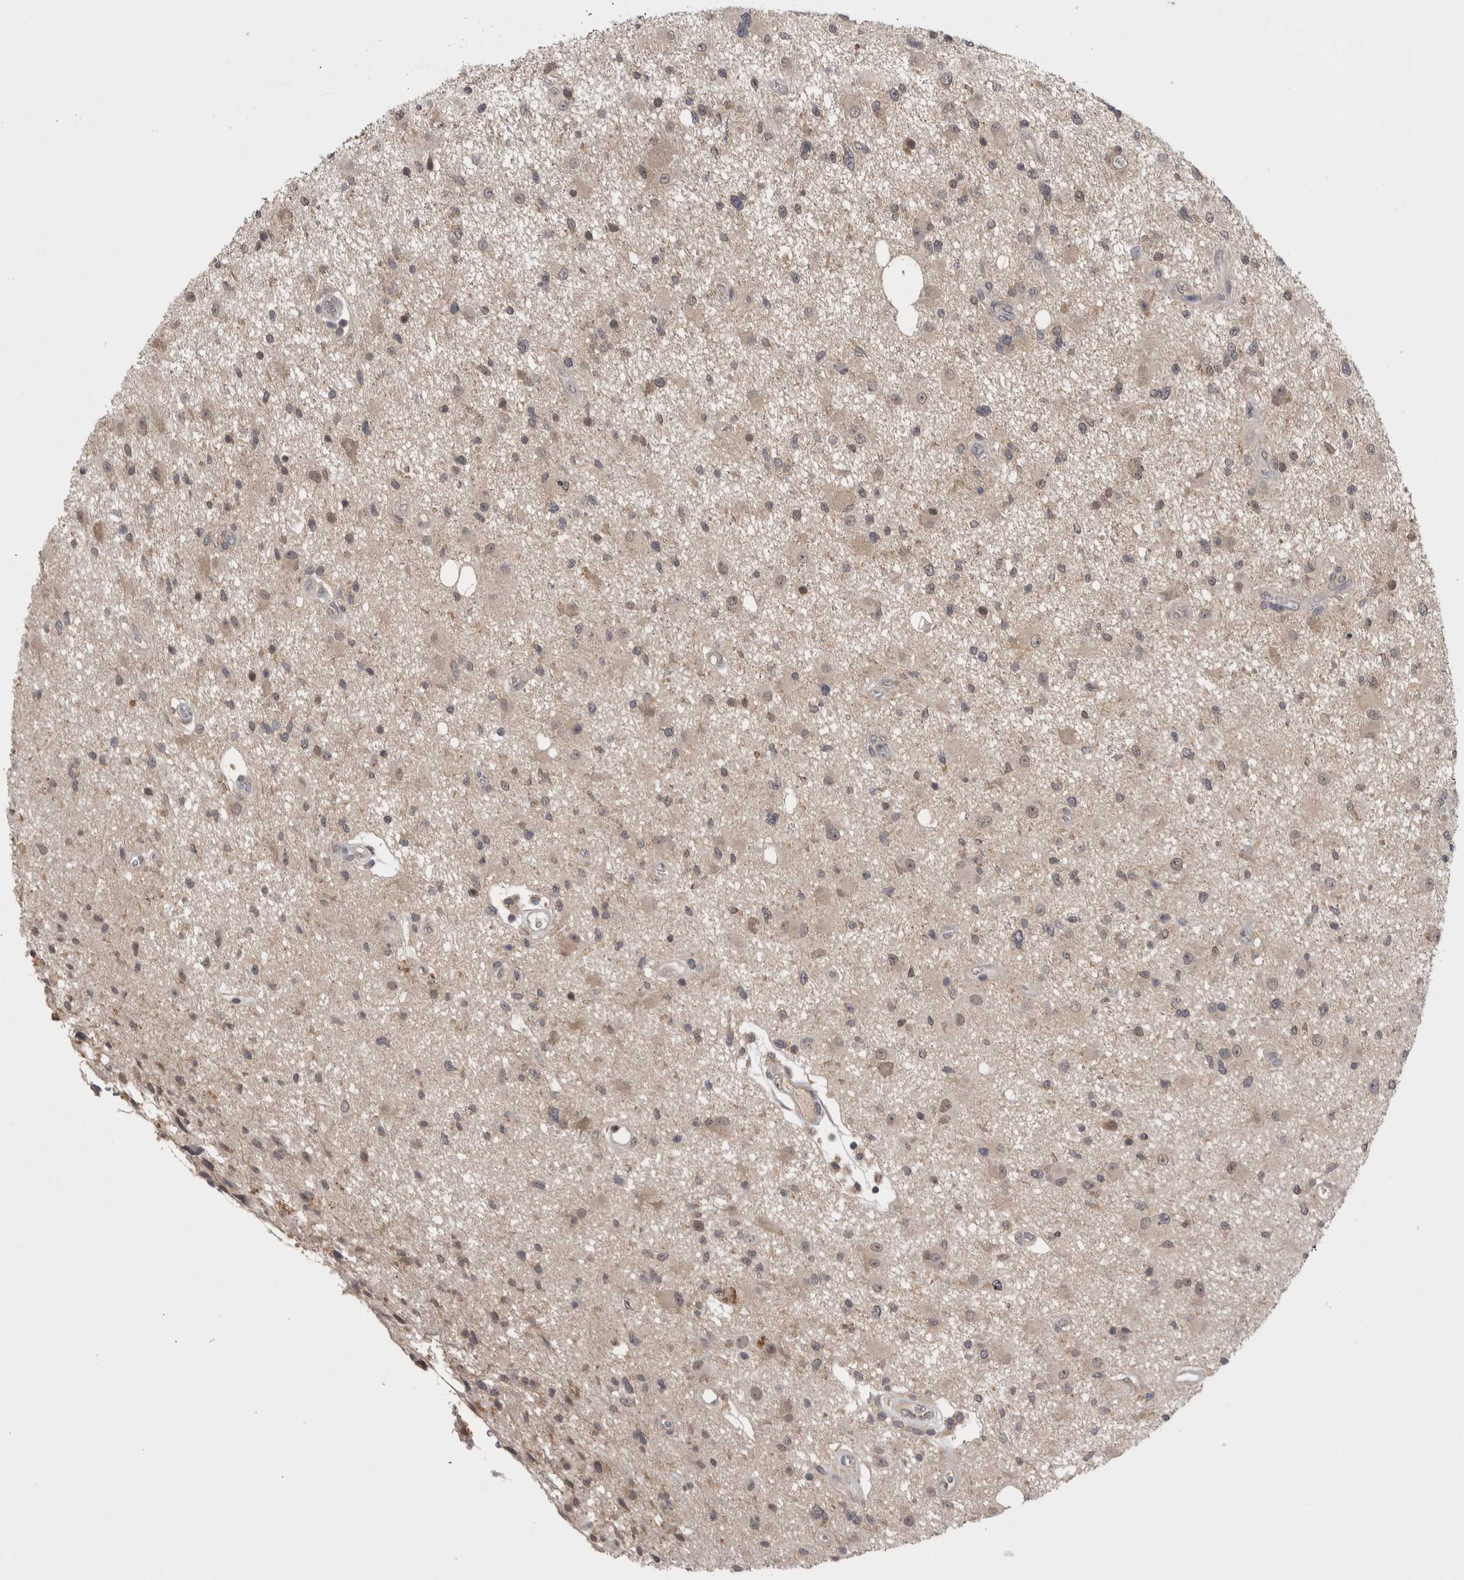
{"staining": {"intensity": "weak", "quantity": "25%-75%", "location": "nuclear"}, "tissue": "glioma", "cell_type": "Tumor cells", "image_type": "cancer", "snomed": [{"axis": "morphology", "description": "Glioma, malignant, High grade"}, {"axis": "topography", "description": "Brain"}], "caption": "Protein expression by immunohistochemistry reveals weak nuclear staining in approximately 25%-75% of tumor cells in malignant glioma (high-grade).", "gene": "ZNF114", "patient": {"sex": "male", "age": 33}}